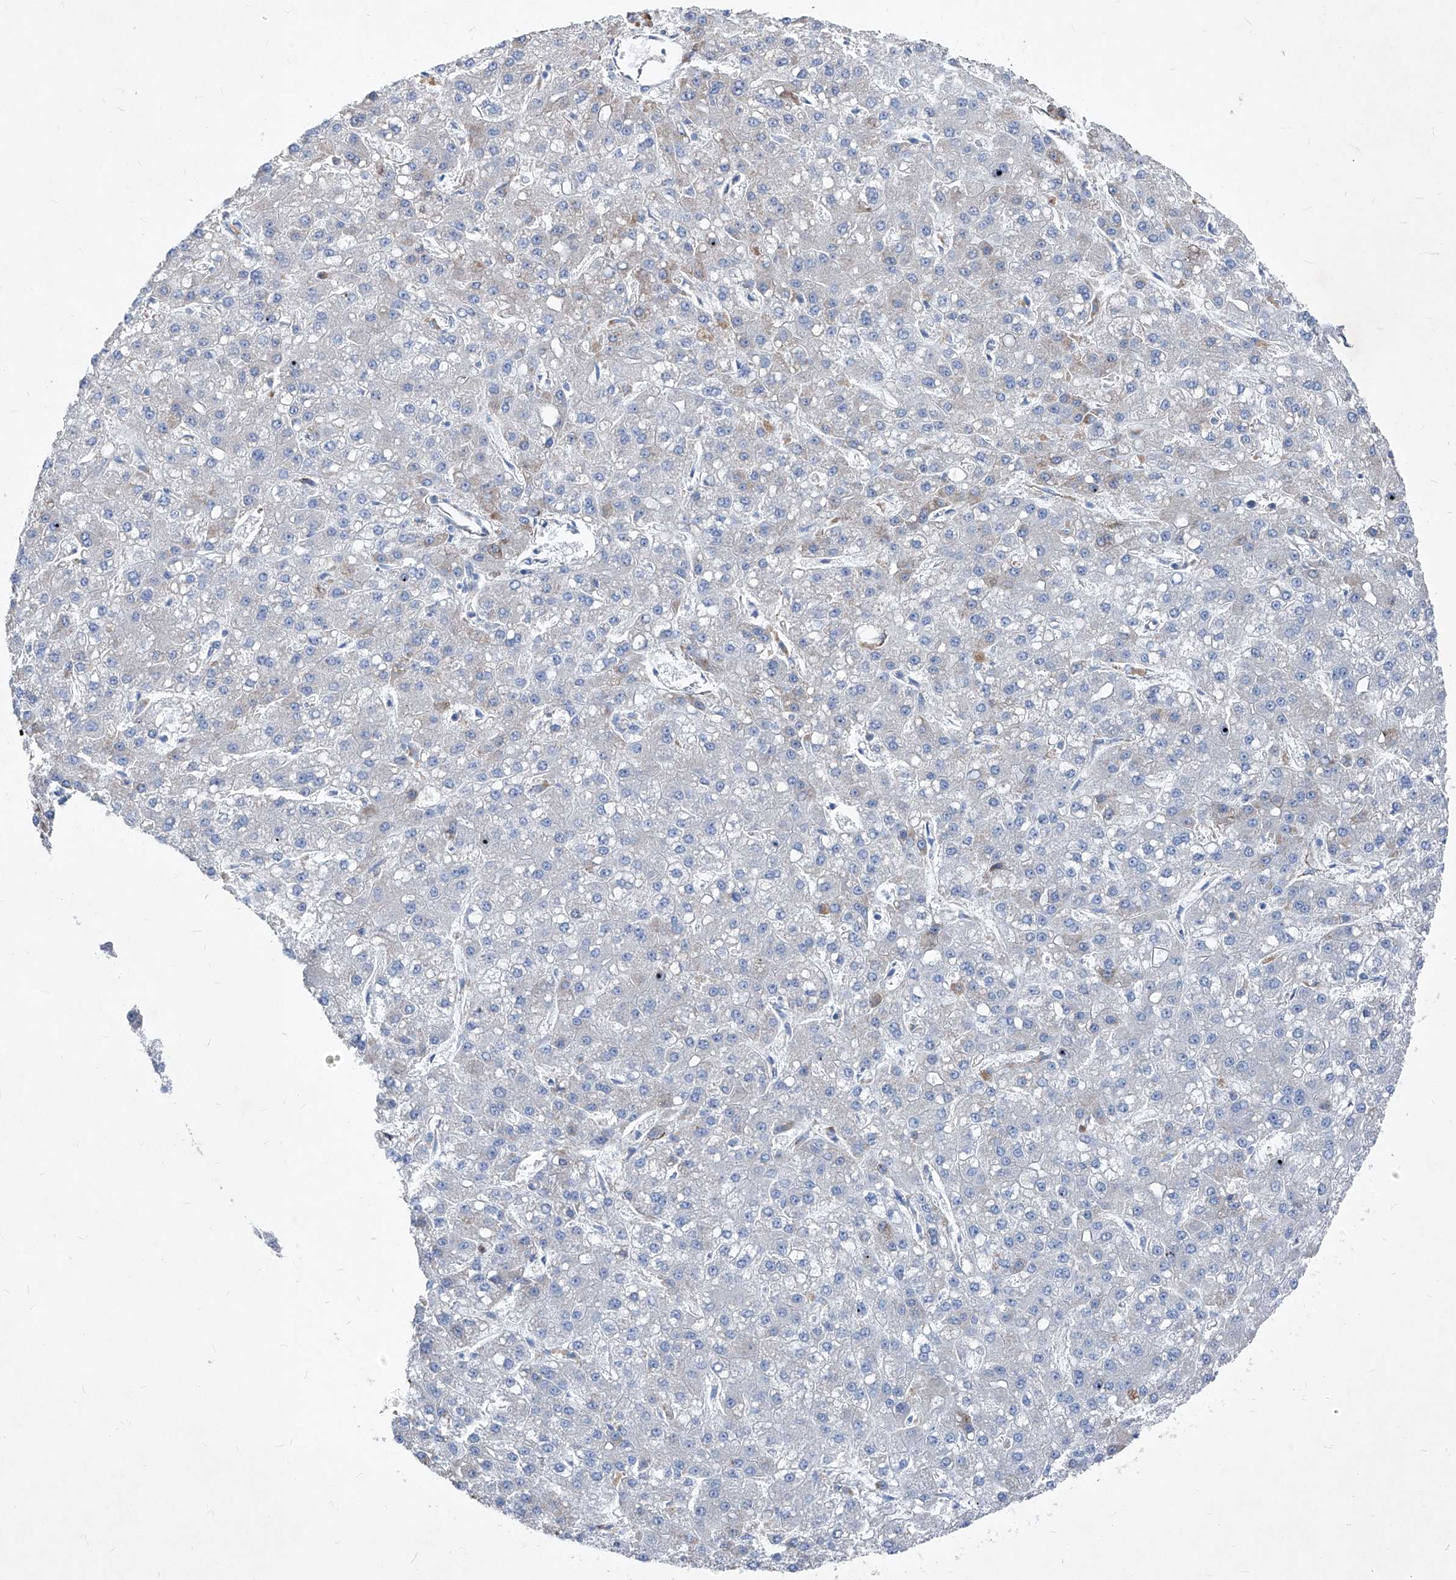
{"staining": {"intensity": "negative", "quantity": "none", "location": "none"}, "tissue": "liver cancer", "cell_type": "Tumor cells", "image_type": "cancer", "snomed": [{"axis": "morphology", "description": "Carcinoma, Hepatocellular, NOS"}, {"axis": "topography", "description": "Liver"}], "caption": "This is an IHC micrograph of hepatocellular carcinoma (liver). There is no positivity in tumor cells.", "gene": "IFI27", "patient": {"sex": "male", "age": 67}}